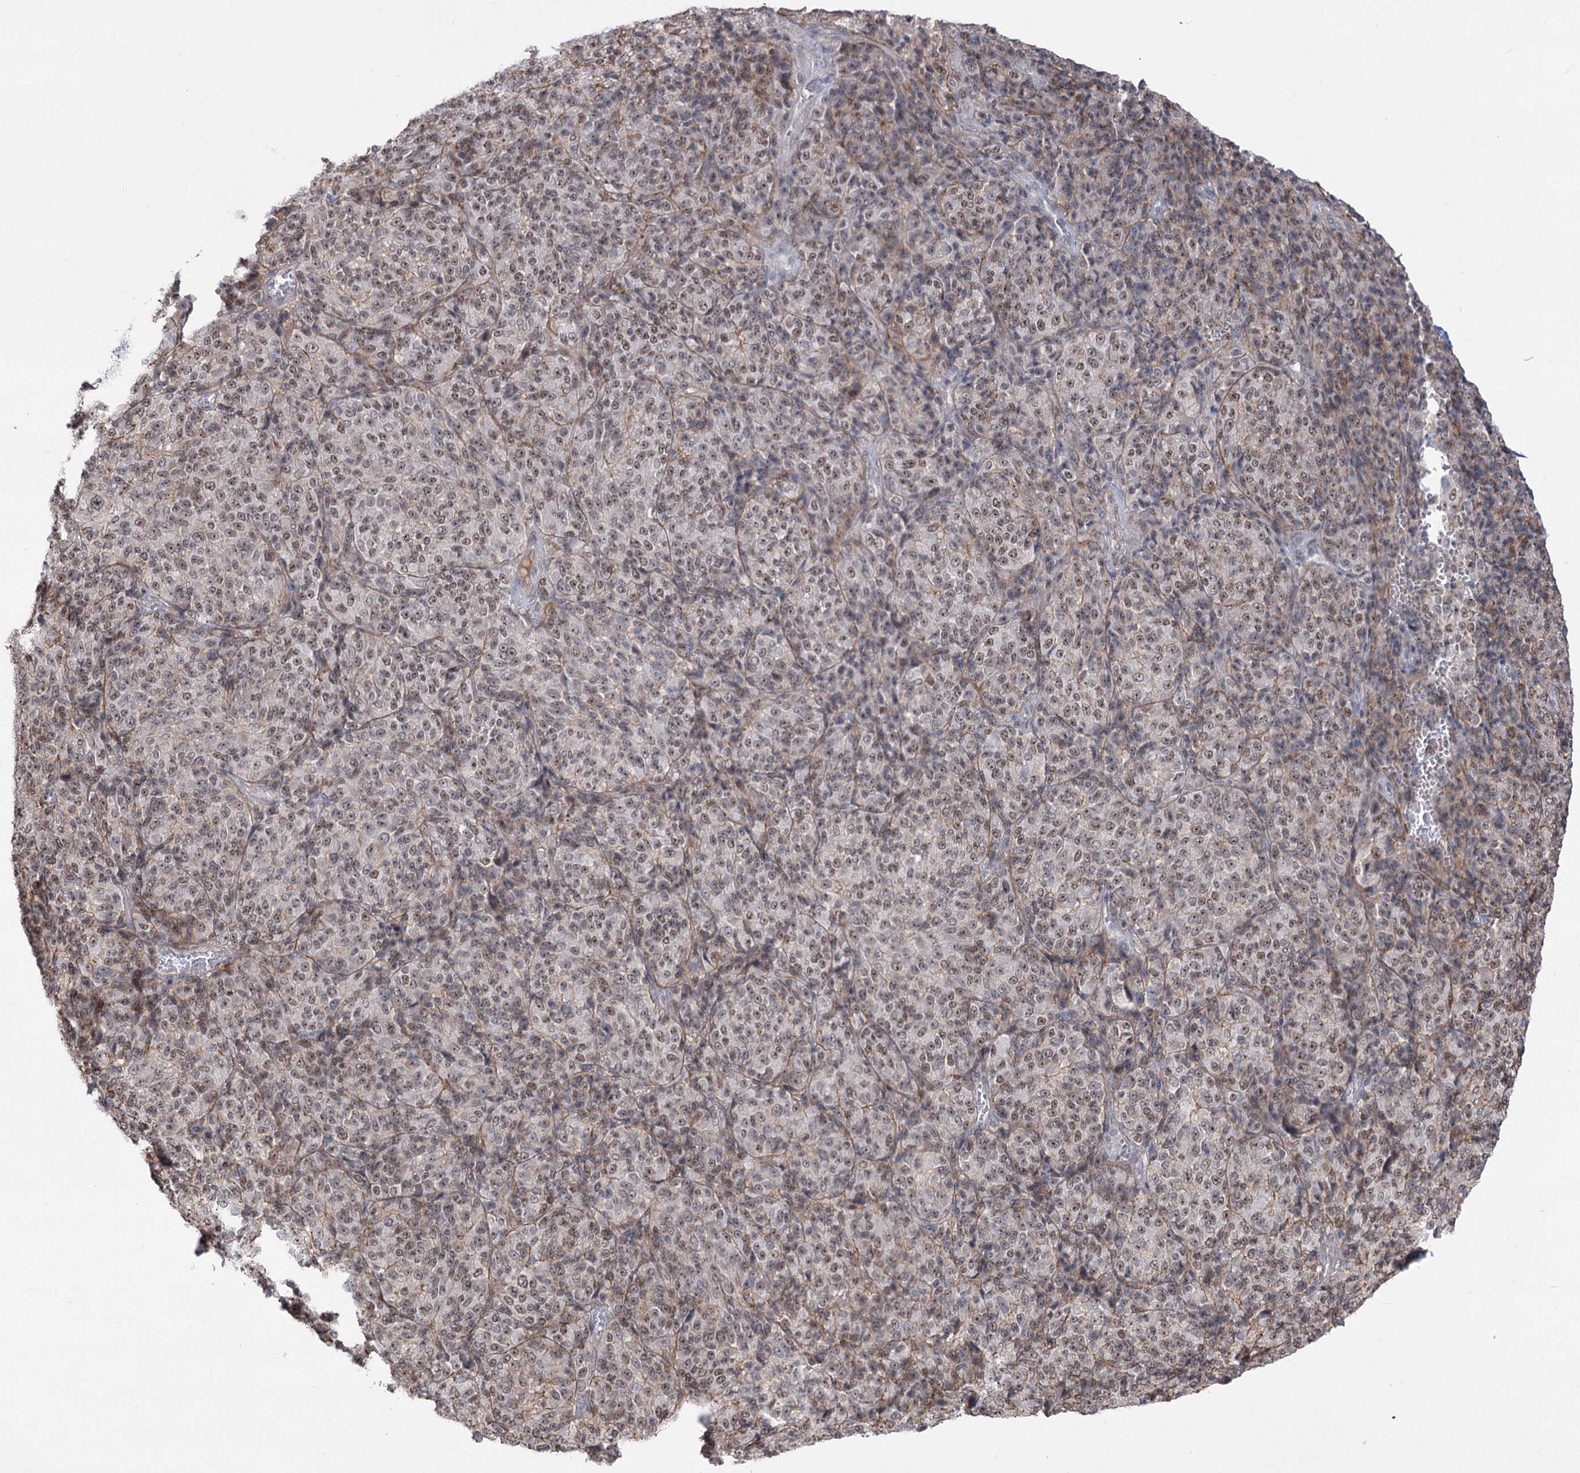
{"staining": {"intensity": "weak", "quantity": "25%-75%", "location": "nuclear"}, "tissue": "melanoma", "cell_type": "Tumor cells", "image_type": "cancer", "snomed": [{"axis": "morphology", "description": "Malignant melanoma, Metastatic site"}, {"axis": "topography", "description": "Brain"}], "caption": "Immunohistochemistry (IHC) staining of malignant melanoma (metastatic site), which displays low levels of weak nuclear positivity in approximately 25%-75% of tumor cells indicating weak nuclear protein expression. The staining was performed using DAB (3,3'-diaminobenzidine) (brown) for protein detection and nuclei were counterstained in hematoxylin (blue).", "gene": "ZSCAN23", "patient": {"sex": "female", "age": 56}}